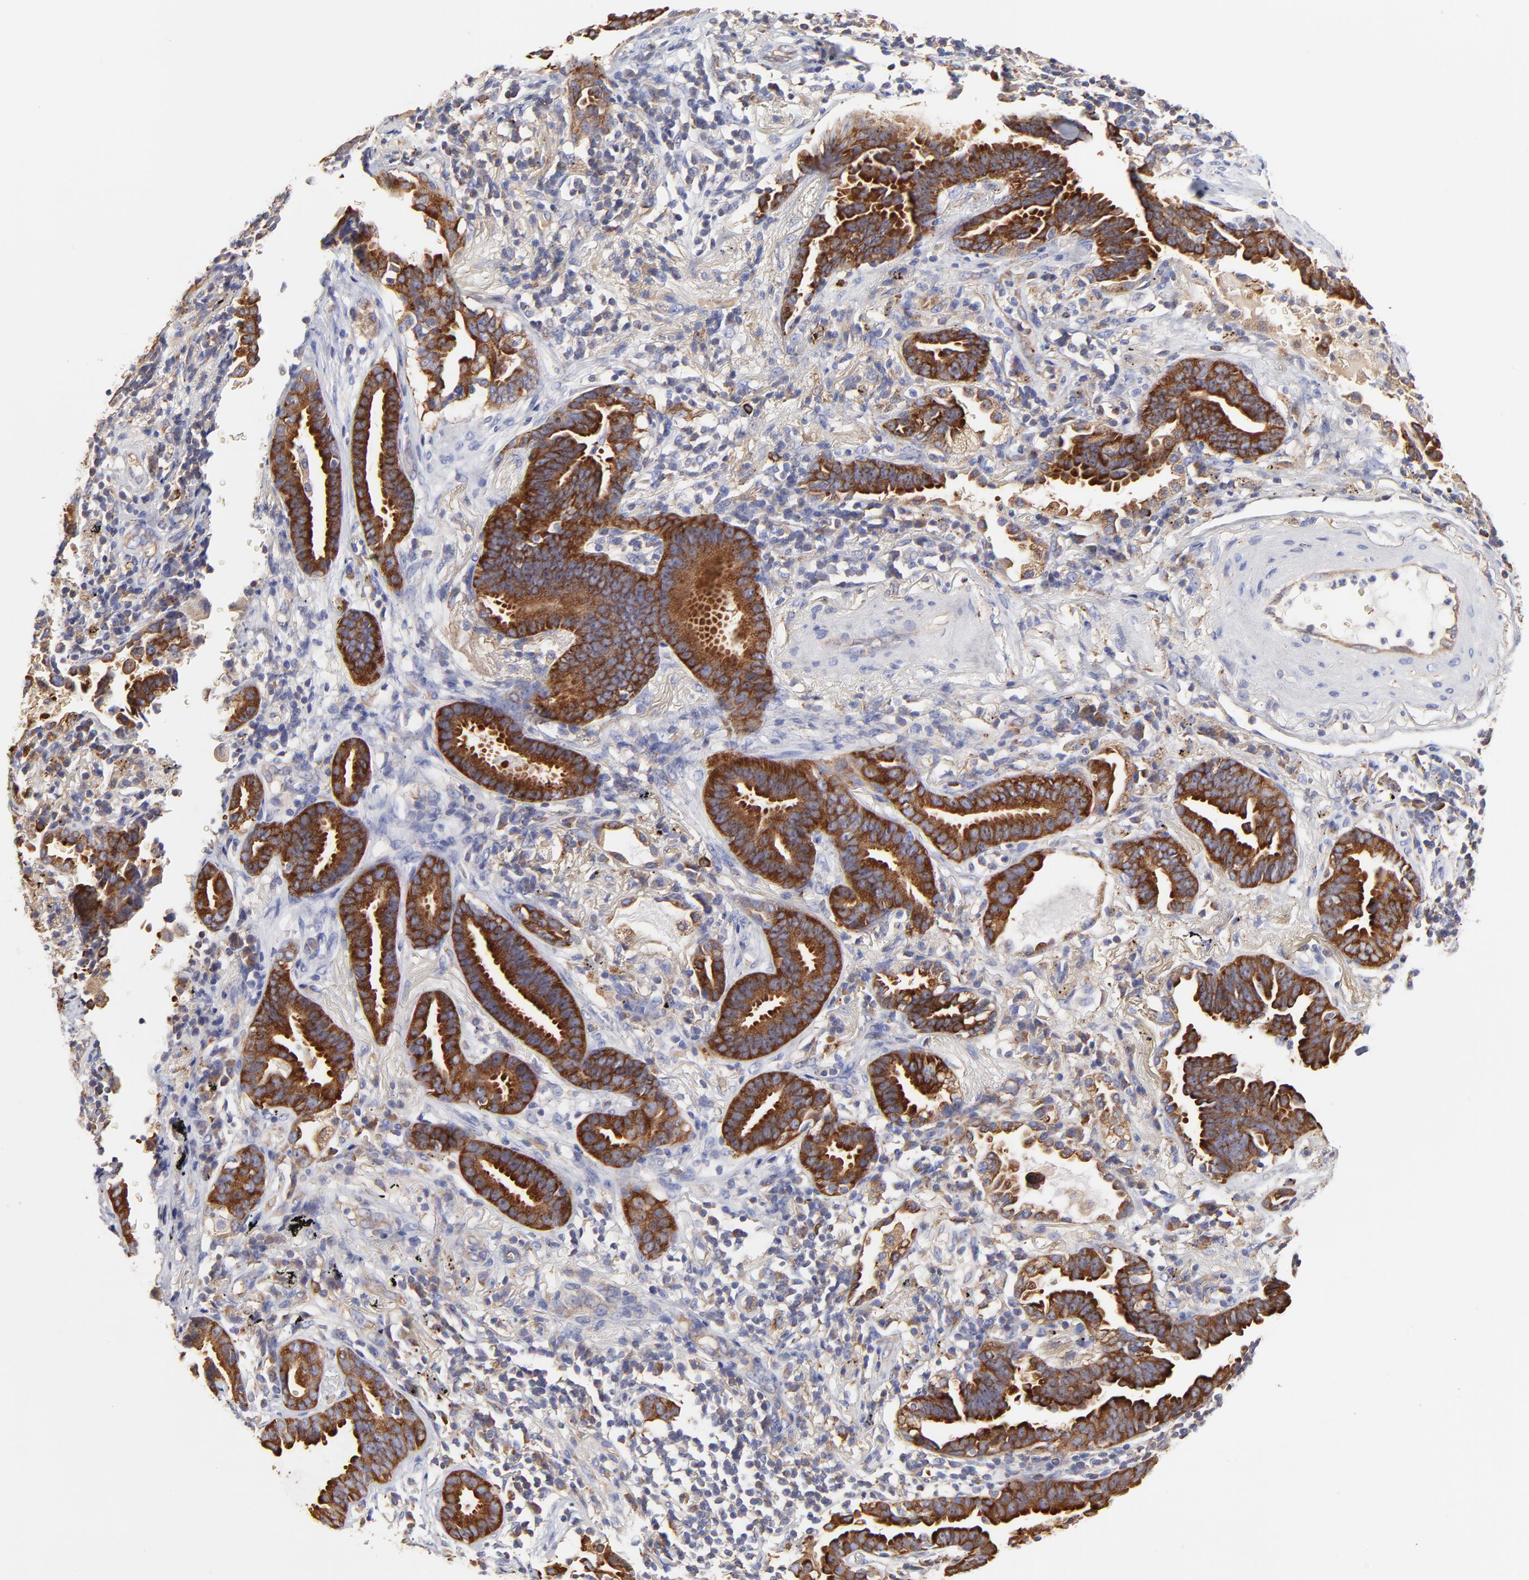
{"staining": {"intensity": "strong", "quantity": ">75%", "location": "cytoplasmic/membranous"}, "tissue": "lung cancer", "cell_type": "Tumor cells", "image_type": "cancer", "snomed": [{"axis": "morphology", "description": "Adenocarcinoma, NOS"}, {"axis": "topography", "description": "Lung"}], "caption": "Protein expression analysis of adenocarcinoma (lung) demonstrates strong cytoplasmic/membranous staining in about >75% of tumor cells.", "gene": "CD2AP", "patient": {"sex": "female", "age": 64}}